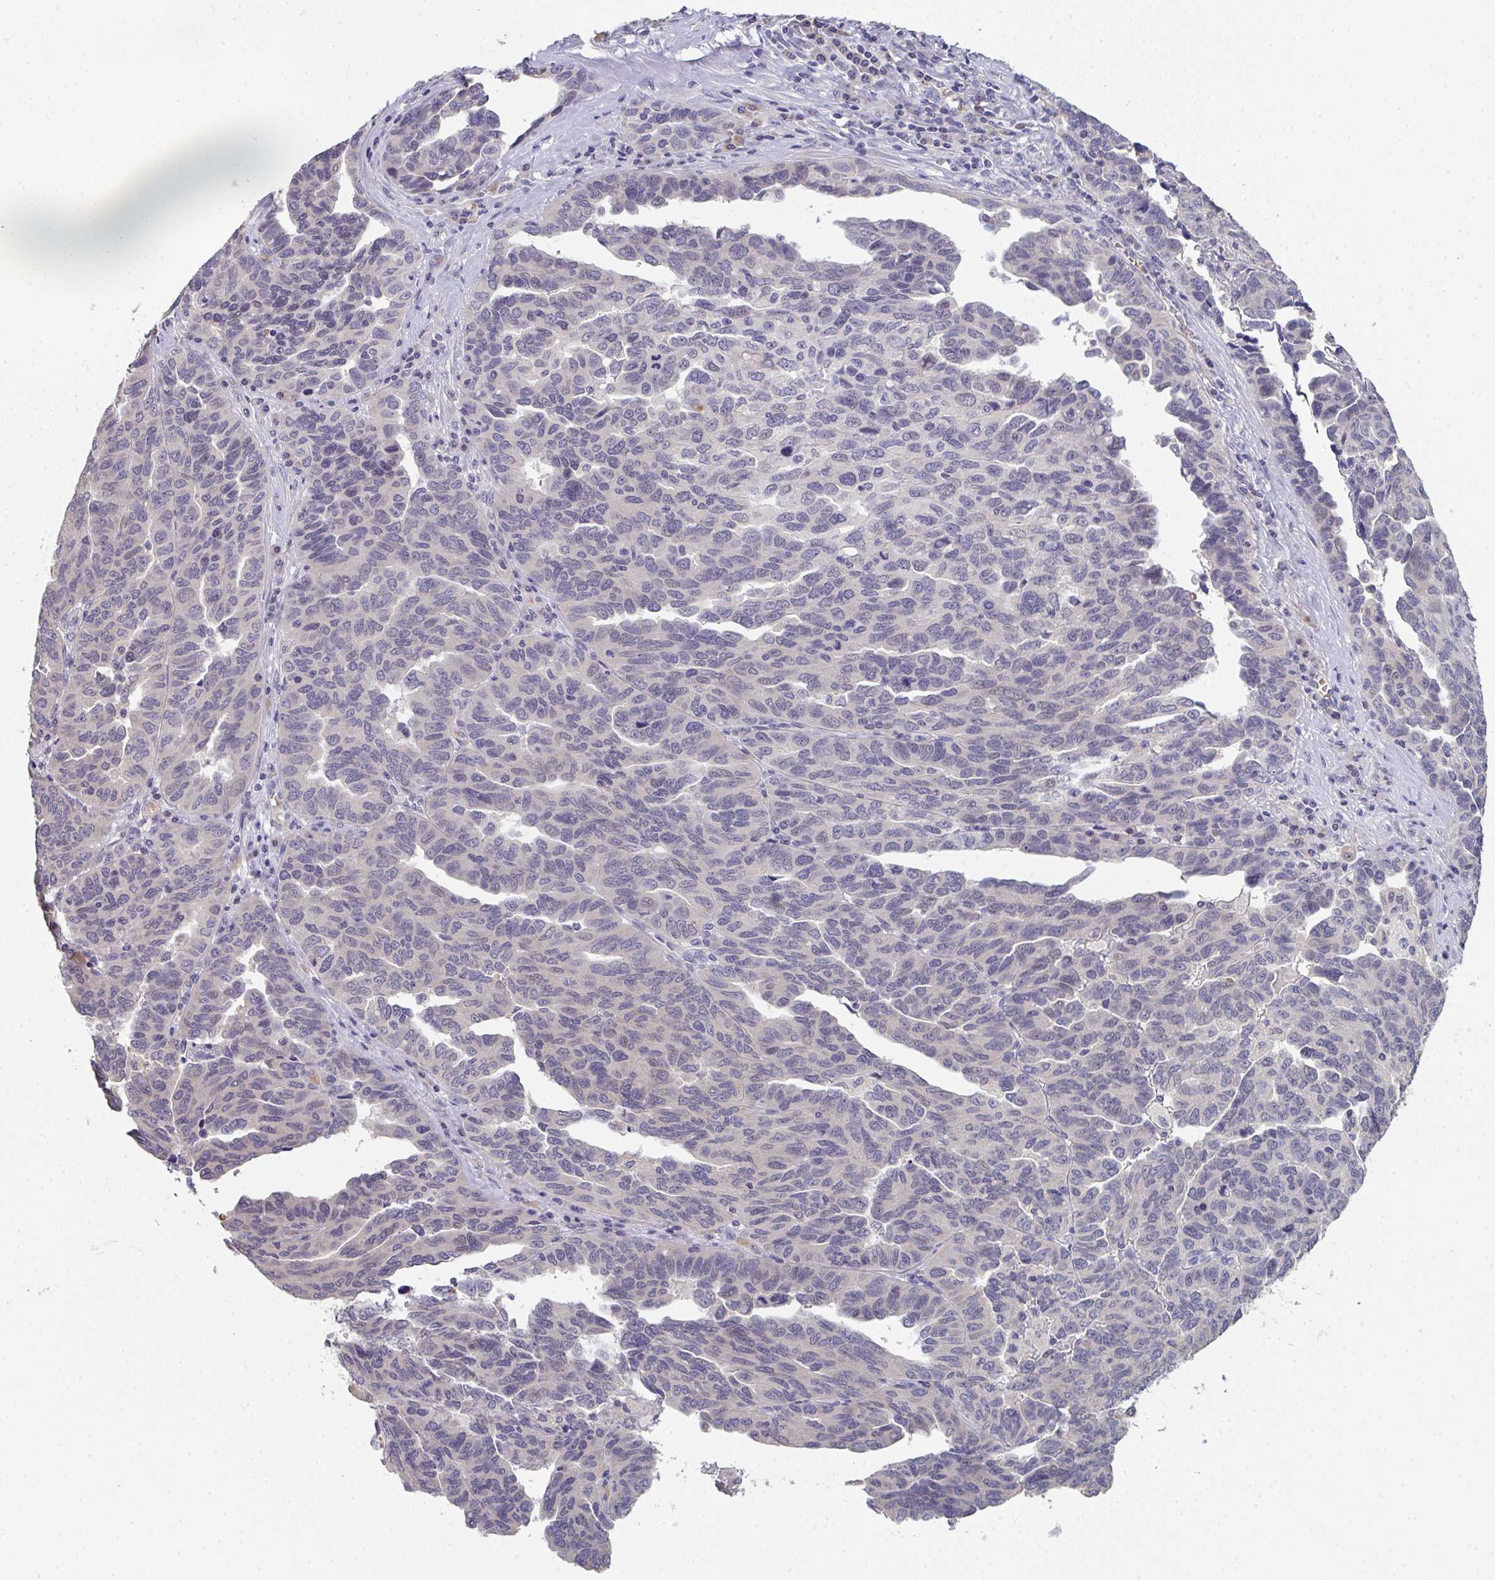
{"staining": {"intensity": "negative", "quantity": "none", "location": "none"}, "tissue": "ovarian cancer", "cell_type": "Tumor cells", "image_type": "cancer", "snomed": [{"axis": "morphology", "description": "Cystadenocarcinoma, serous, NOS"}, {"axis": "topography", "description": "Ovary"}], "caption": "Protein analysis of serous cystadenocarcinoma (ovarian) displays no significant positivity in tumor cells. (Stains: DAB immunohistochemistry with hematoxylin counter stain, Microscopy: brightfield microscopy at high magnification).", "gene": "RIOK1", "patient": {"sex": "female", "age": 64}}